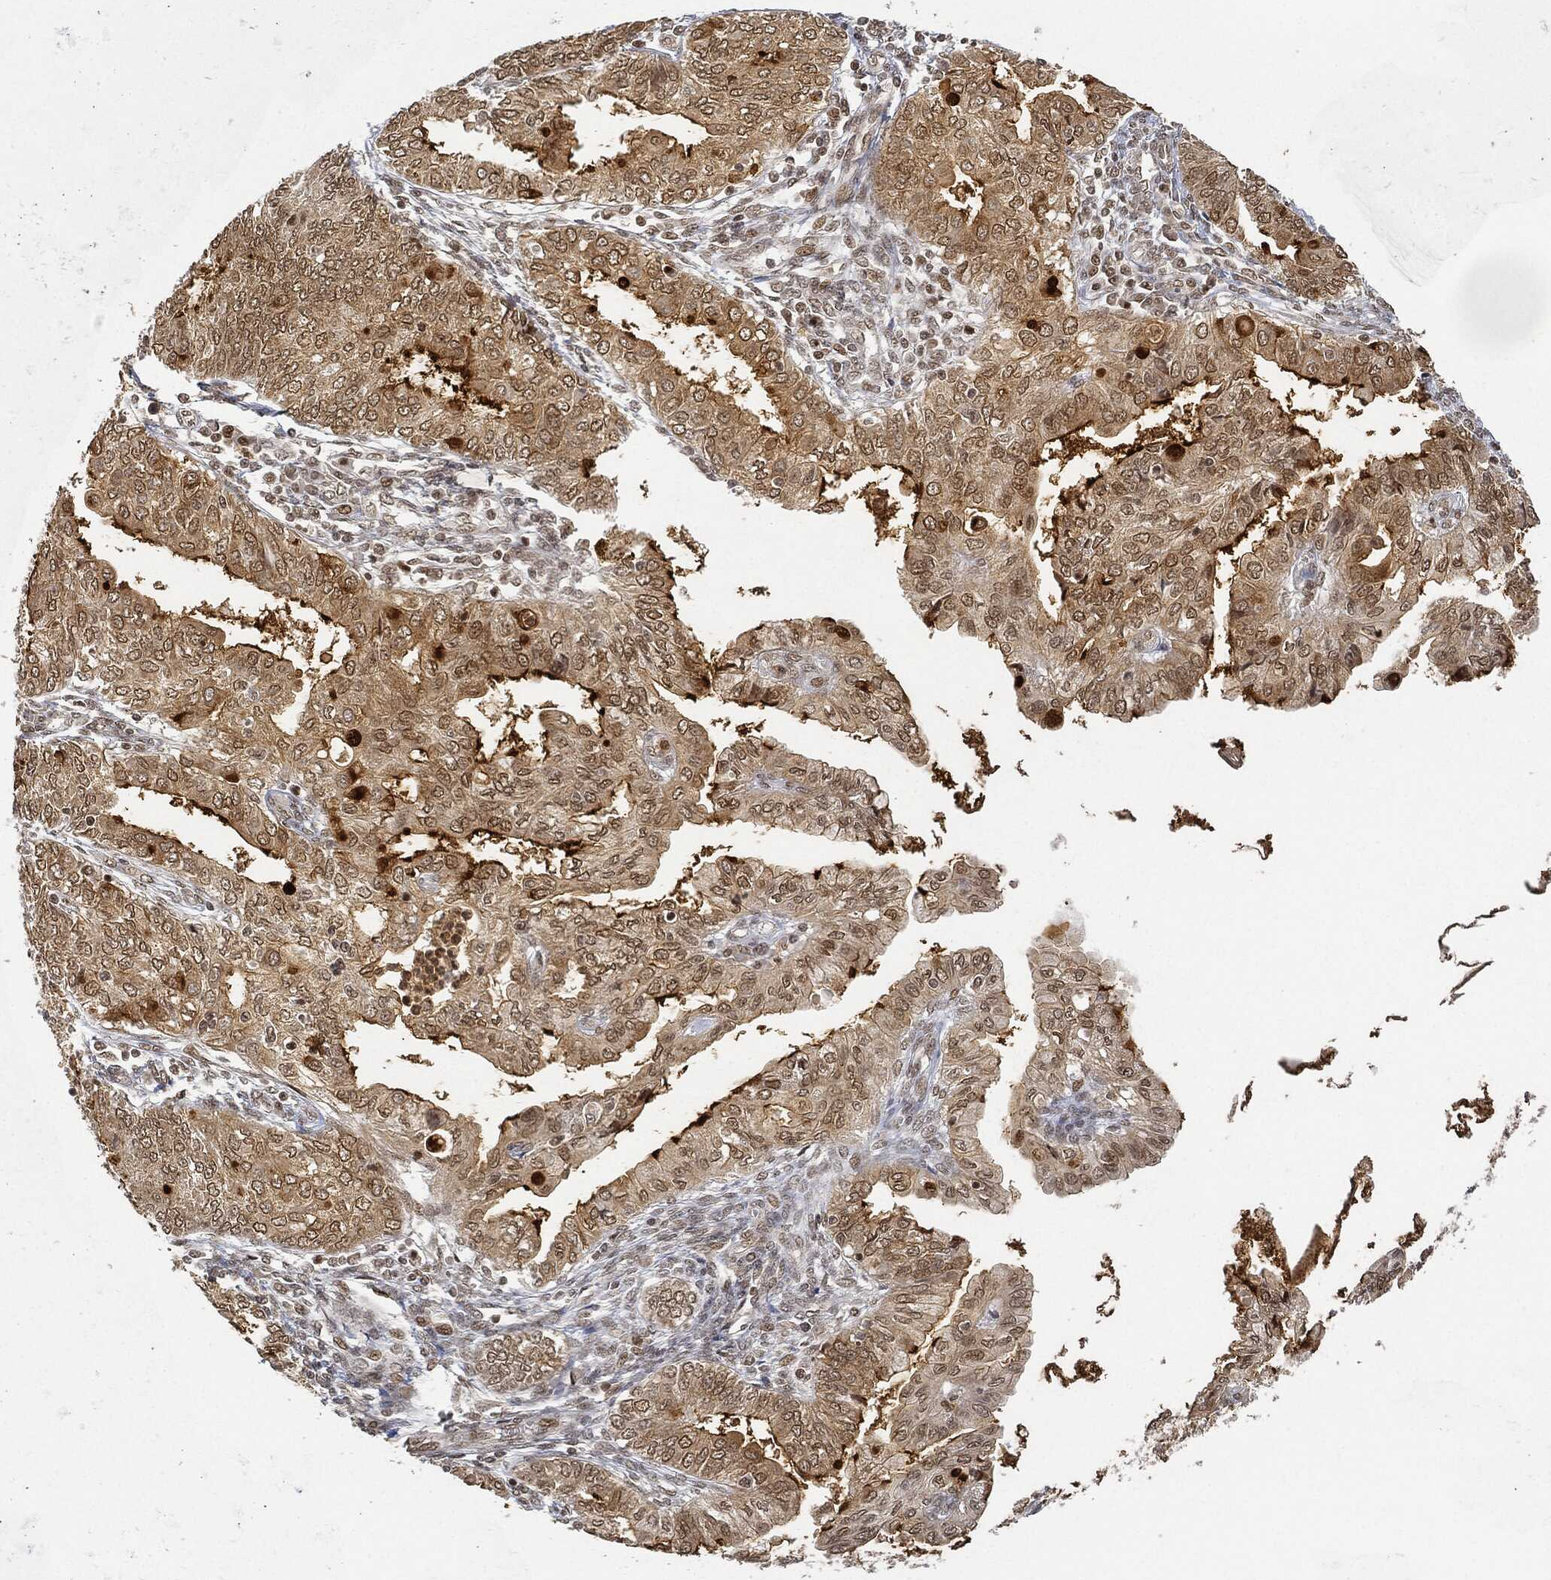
{"staining": {"intensity": "moderate", "quantity": "25%-75%", "location": "cytoplasmic/membranous"}, "tissue": "endometrial cancer", "cell_type": "Tumor cells", "image_type": "cancer", "snomed": [{"axis": "morphology", "description": "Adenocarcinoma, NOS"}, {"axis": "topography", "description": "Endometrium"}], "caption": "Moderate cytoplasmic/membranous staining for a protein is present in approximately 25%-75% of tumor cells of endometrial cancer using immunohistochemistry (IHC).", "gene": "CIB1", "patient": {"sex": "female", "age": 68}}